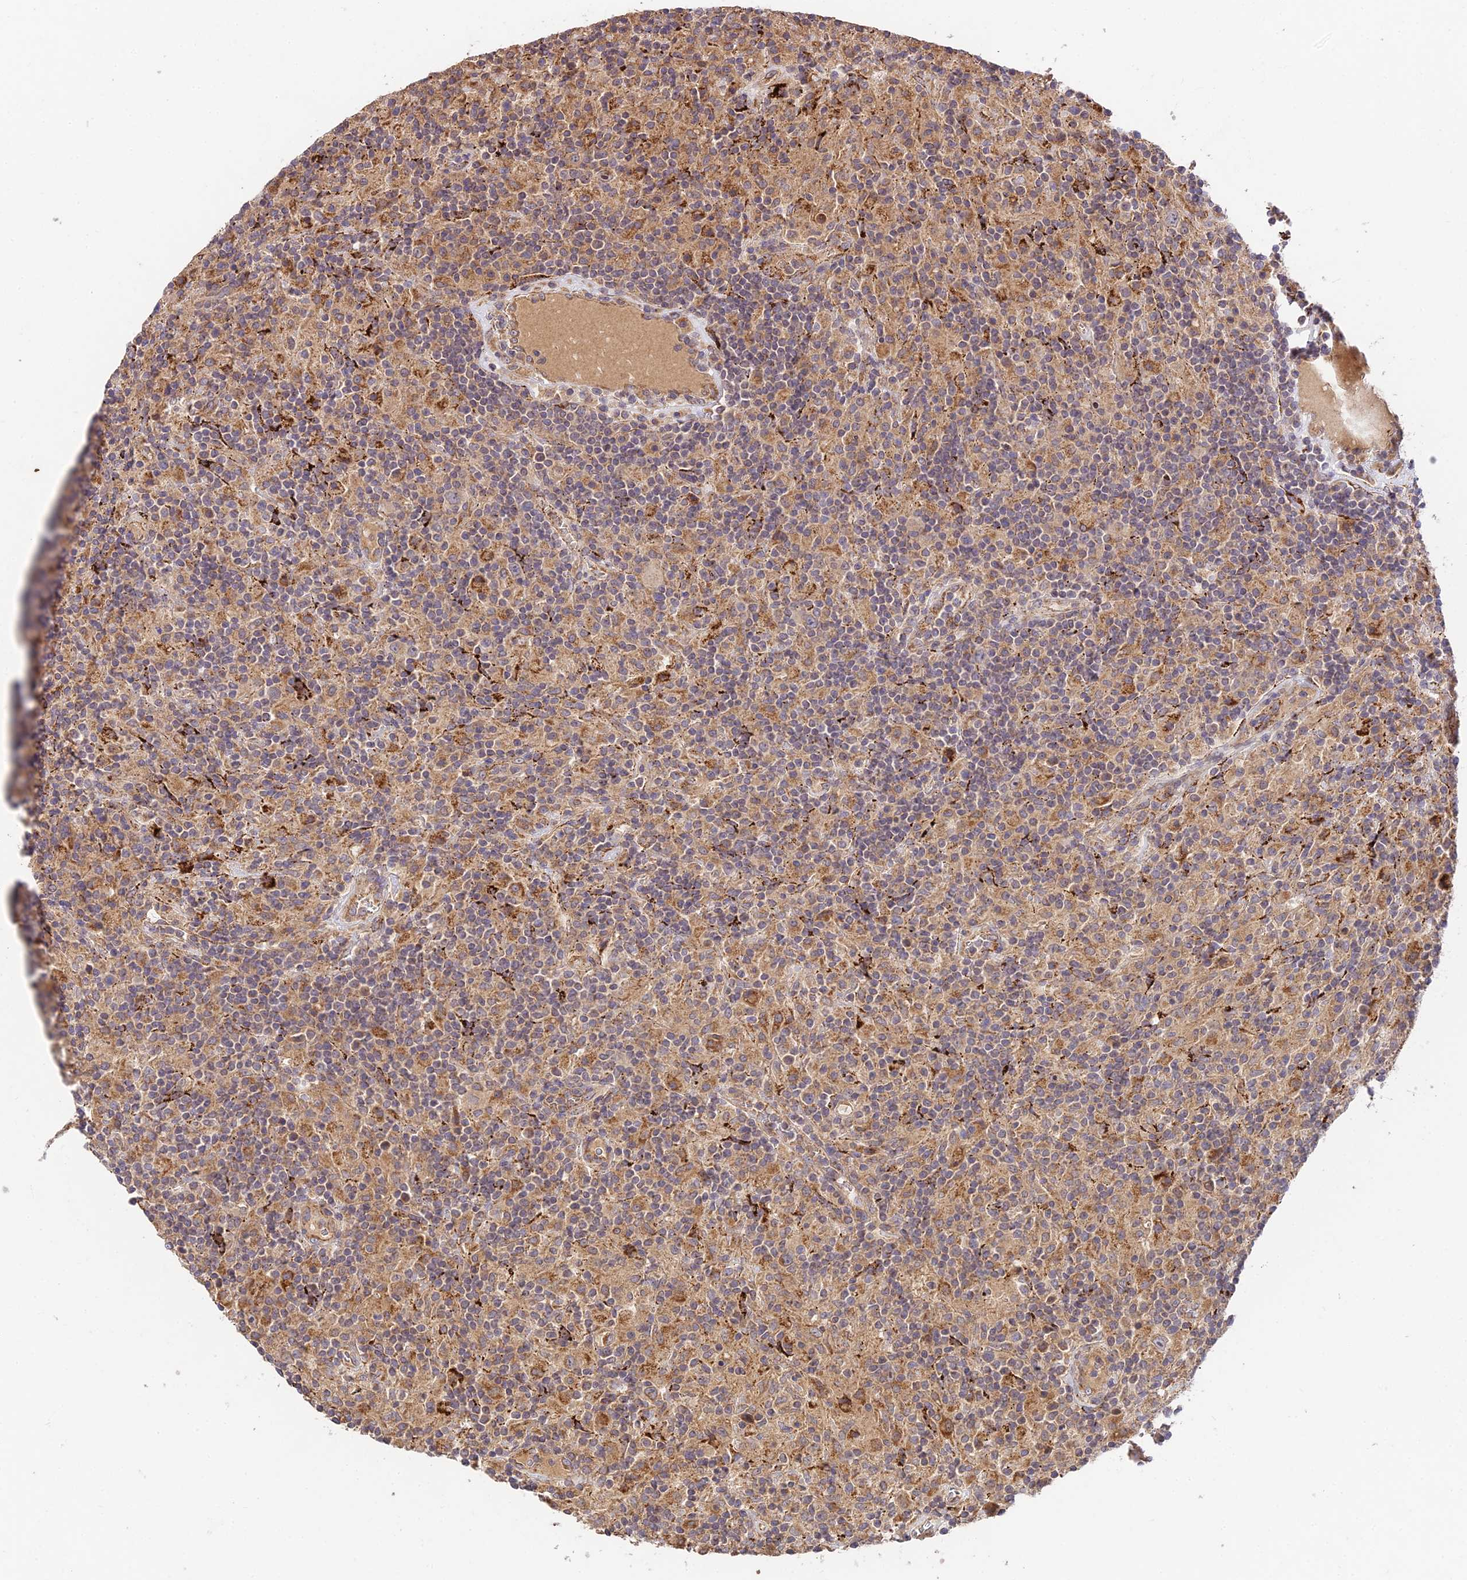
{"staining": {"intensity": "weak", "quantity": "<25%", "location": "cytoplasmic/membranous"}, "tissue": "lymphoma", "cell_type": "Tumor cells", "image_type": "cancer", "snomed": [{"axis": "morphology", "description": "Hodgkin's disease, NOS"}, {"axis": "topography", "description": "Lymph node"}], "caption": "This is an immunohistochemistry (IHC) histopathology image of human Hodgkin's disease. There is no staining in tumor cells.", "gene": "C3orf20", "patient": {"sex": "male", "age": 70}}